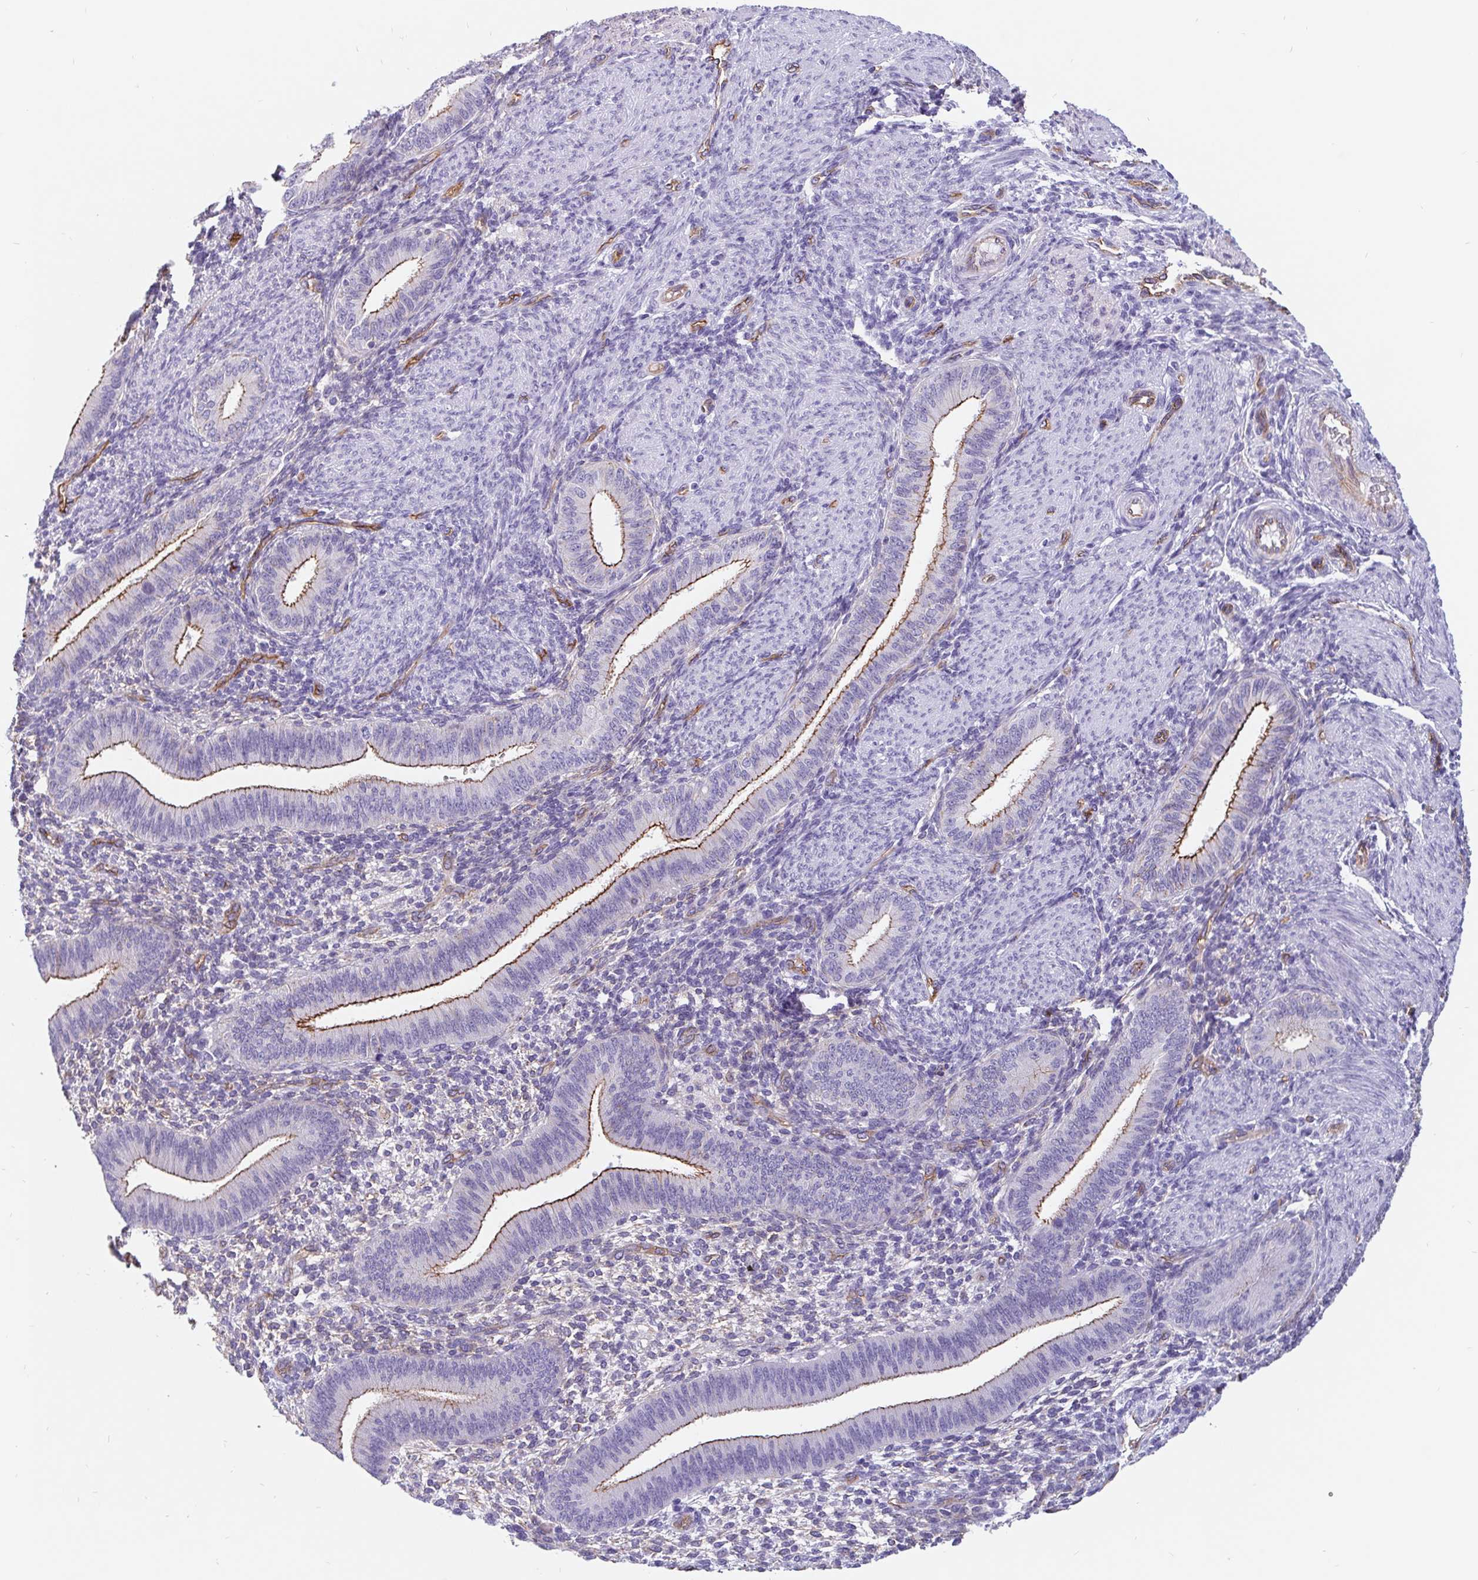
{"staining": {"intensity": "negative", "quantity": "none", "location": "none"}, "tissue": "endometrium", "cell_type": "Cells in endometrial stroma", "image_type": "normal", "snomed": [{"axis": "morphology", "description": "Normal tissue, NOS"}, {"axis": "topography", "description": "Endometrium"}], "caption": "This is an immunohistochemistry histopathology image of normal endometrium. There is no staining in cells in endometrial stroma.", "gene": "LIMCH1", "patient": {"sex": "female", "age": 39}}